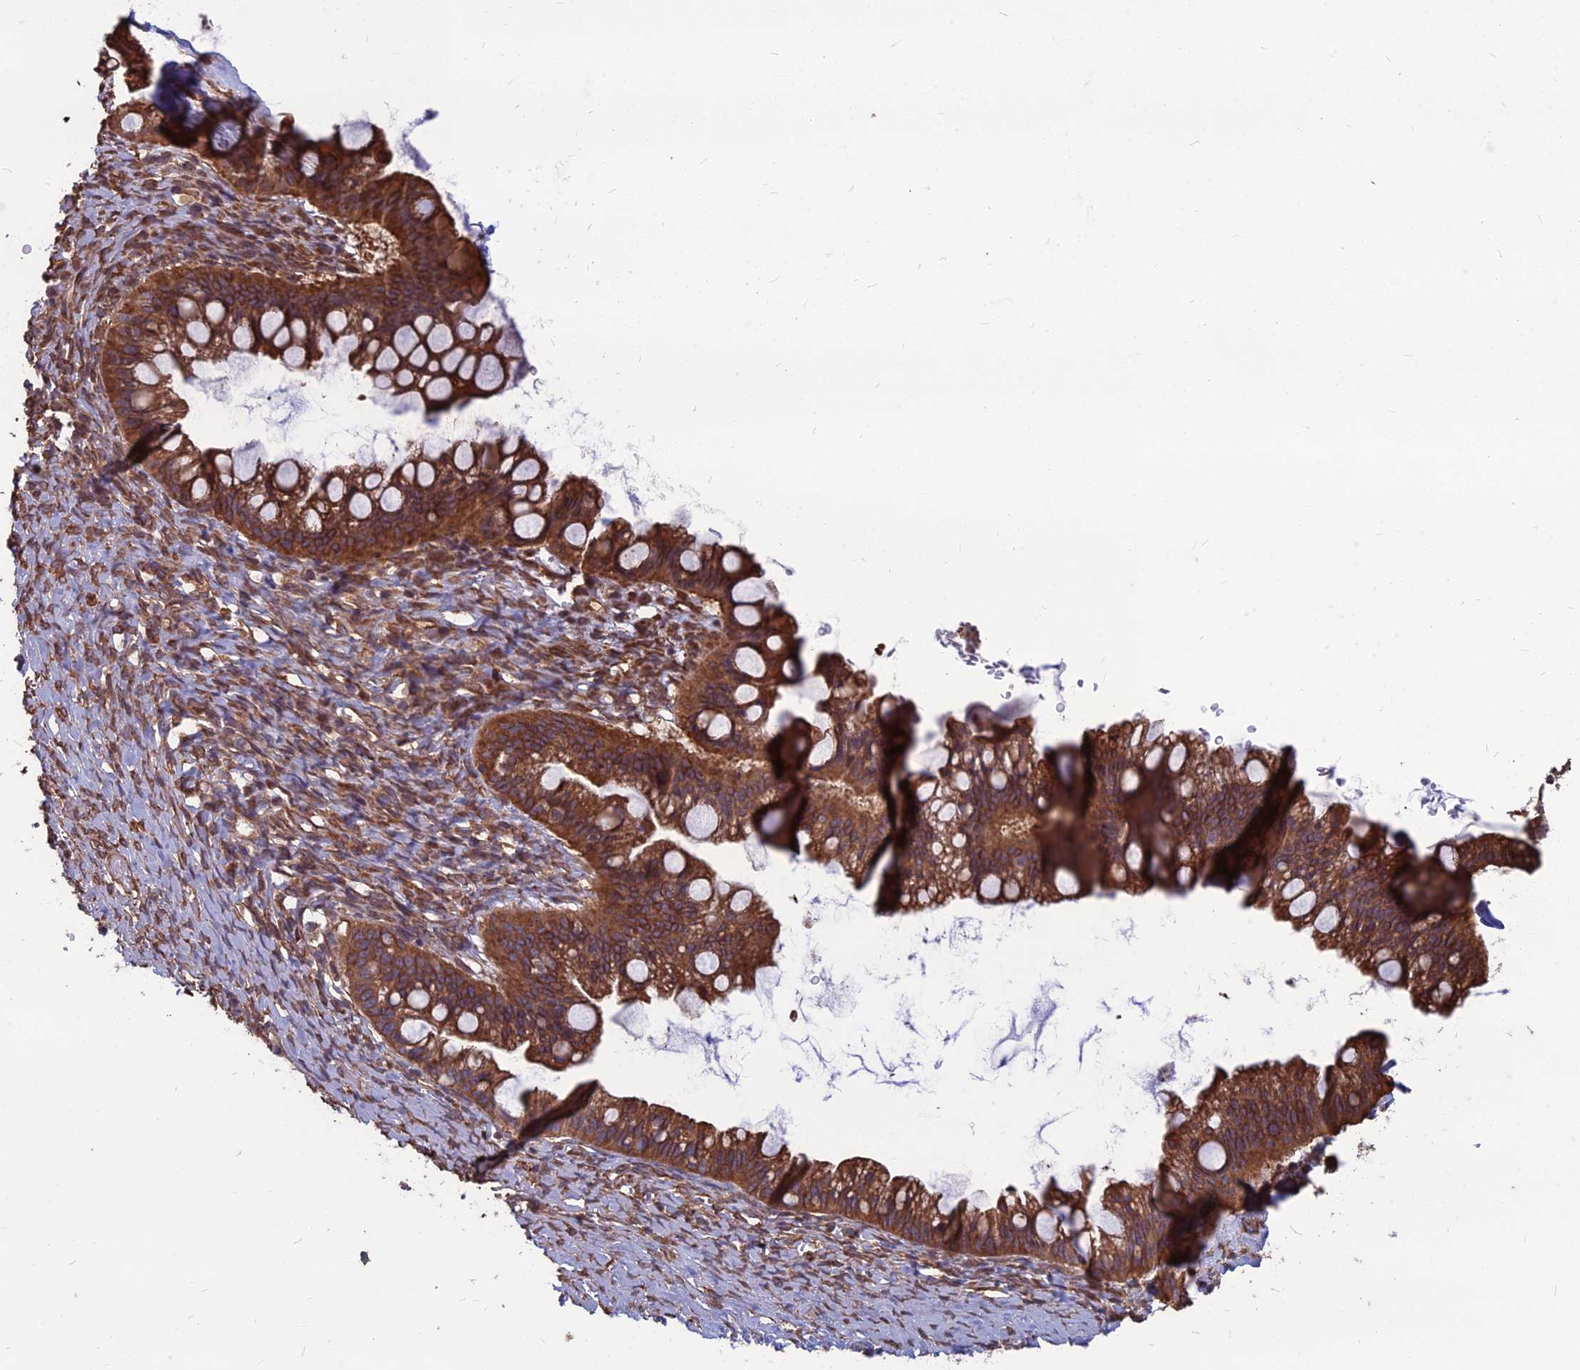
{"staining": {"intensity": "strong", "quantity": ">75%", "location": "cytoplasmic/membranous"}, "tissue": "ovarian cancer", "cell_type": "Tumor cells", "image_type": "cancer", "snomed": [{"axis": "morphology", "description": "Cystadenocarcinoma, mucinous, NOS"}, {"axis": "topography", "description": "Ovary"}], "caption": "Brown immunohistochemical staining in ovarian cancer reveals strong cytoplasmic/membranous staining in approximately >75% of tumor cells. (Stains: DAB in brown, nuclei in blue, Microscopy: brightfield microscopy at high magnification).", "gene": "LSM6", "patient": {"sex": "female", "age": 73}}